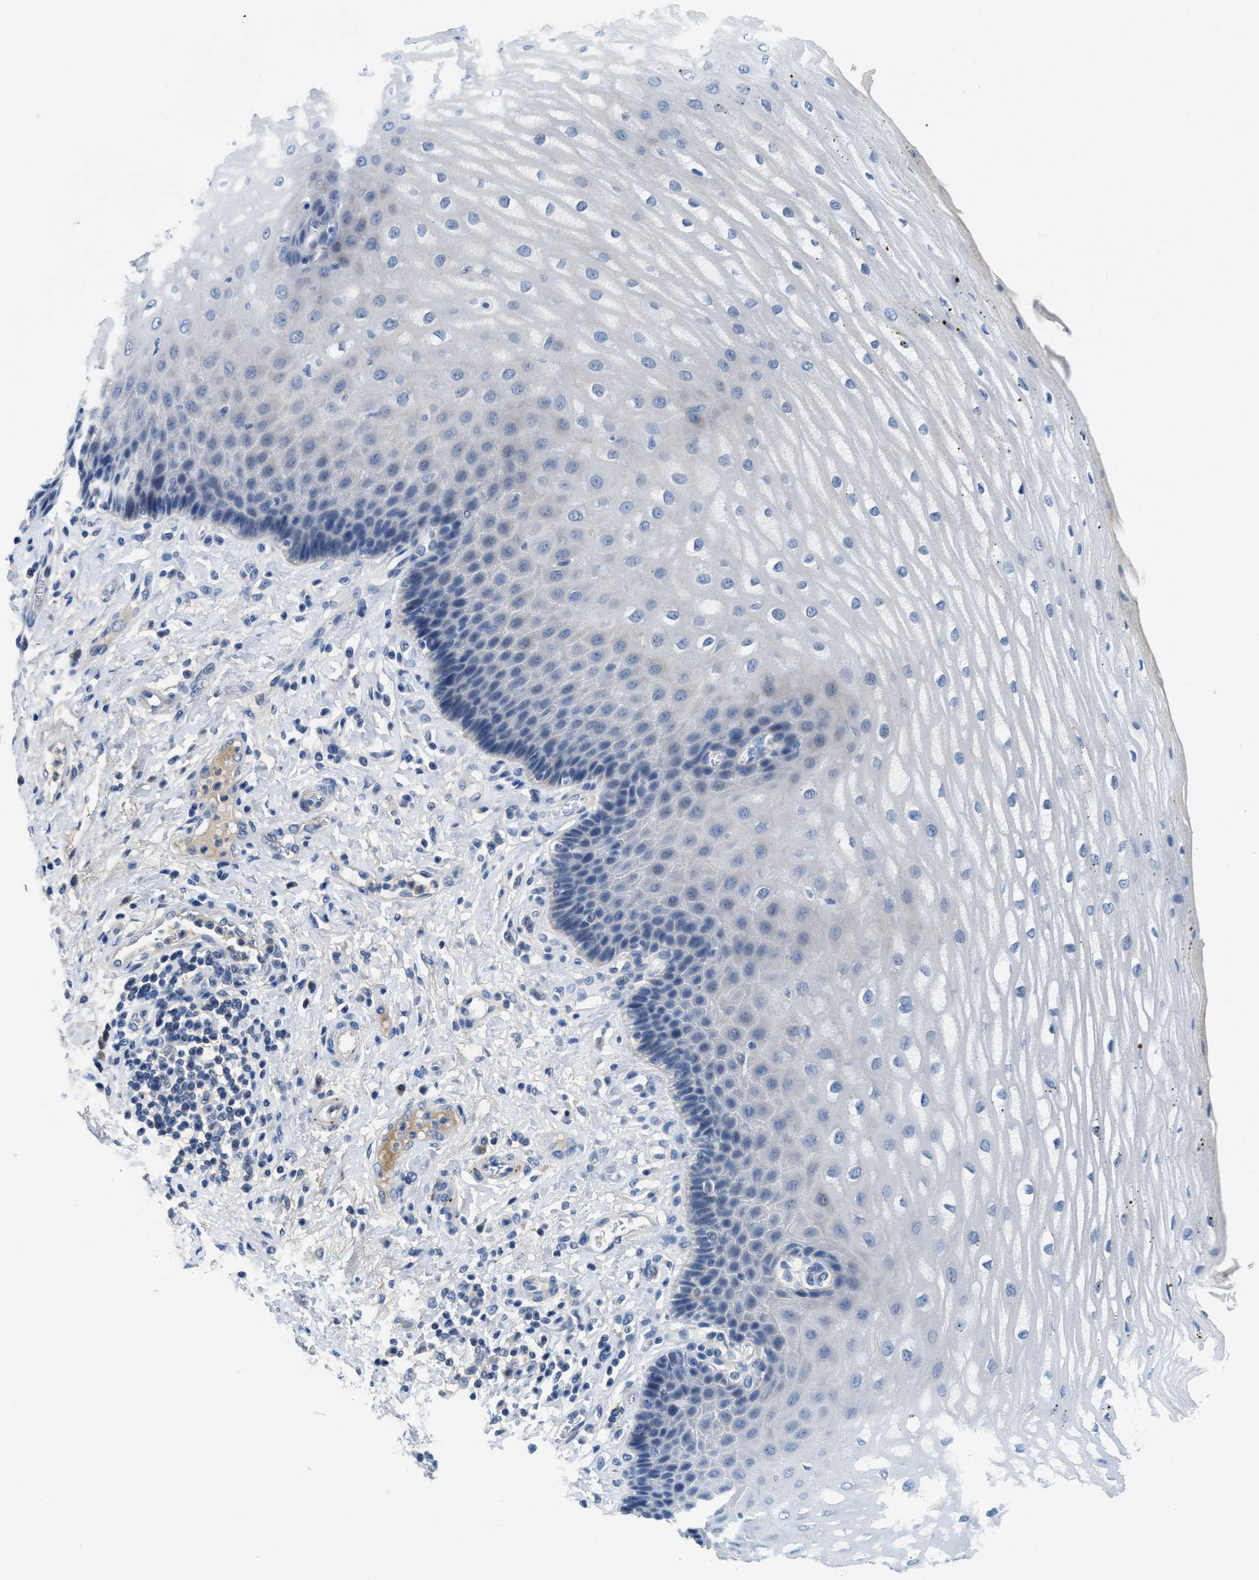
{"staining": {"intensity": "negative", "quantity": "none", "location": "none"}, "tissue": "esophagus", "cell_type": "Squamous epithelial cells", "image_type": "normal", "snomed": [{"axis": "morphology", "description": "Normal tissue, NOS"}, {"axis": "topography", "description": "Esophagus"}], "caption": "This is an immunohistochemistry (IHC) photomicrograph of benign human esophagus. There is no positivity in squamous epithelial cells.", "gene": "TSPAN3", "patient": {"sex": "male", "age": 54}}